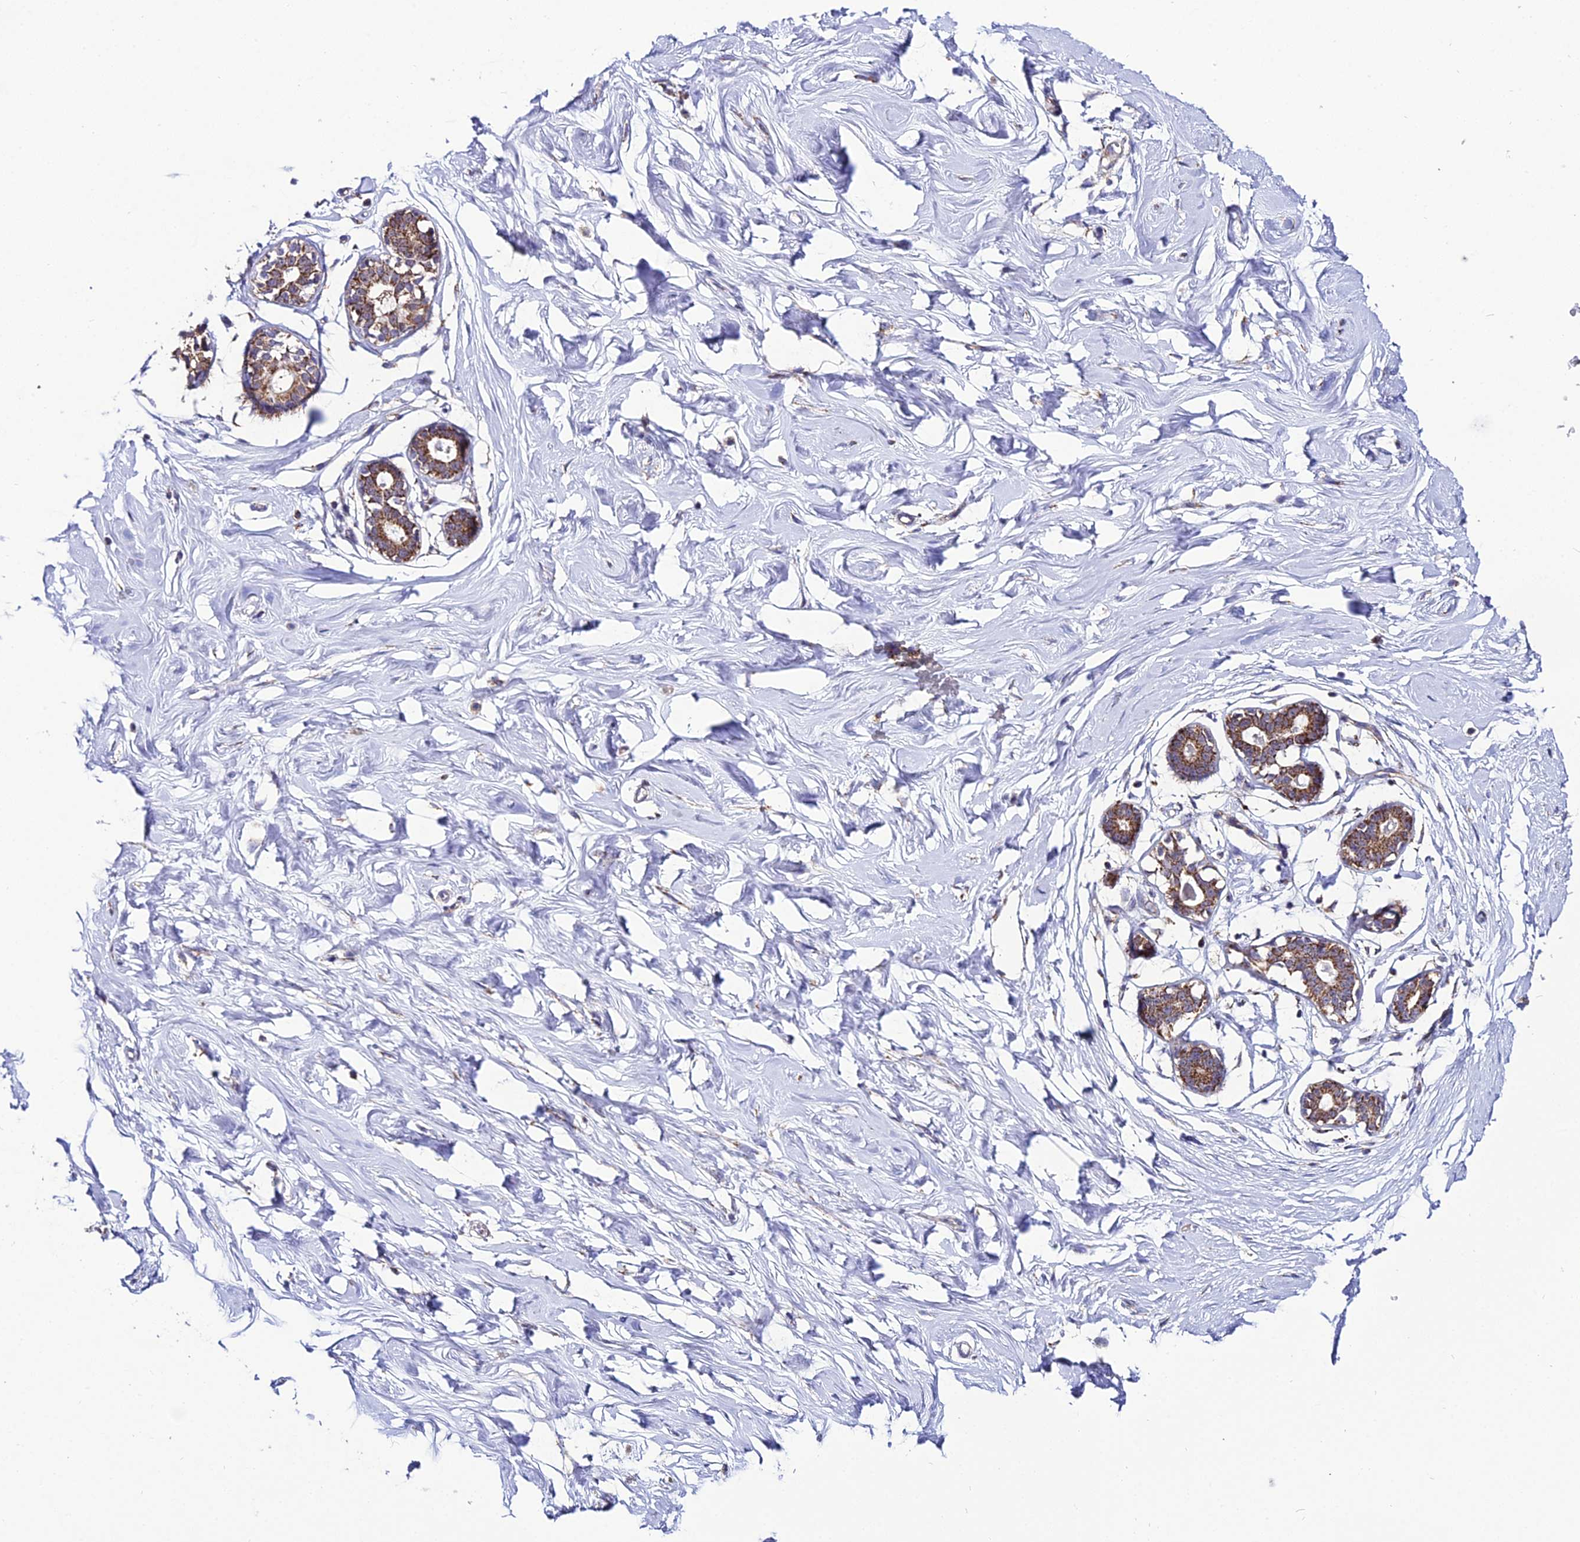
{"staining": {"intensity": "moderate", "quantity": "25%-75%", "location": "cytoplasmic/membranous"}, "tissue": "breast", "cell_type": "Adipocytes", "image_type": "normal", "snomed": [{"axis": "morphology", "description": "Normal tissue, NOS"}, {"axis": "morphology", "description": "Adenoma, NOS"}, {"axis": "topography", "description": "Breast"}], "caption": "Breast stained for a protein (brown) reveals moderate cytoplasmic/membranous positive expression in about 25%-75% of adipocytes.", "gene": "PSMD2", "patient": {"sex": "female", "age": 23}}